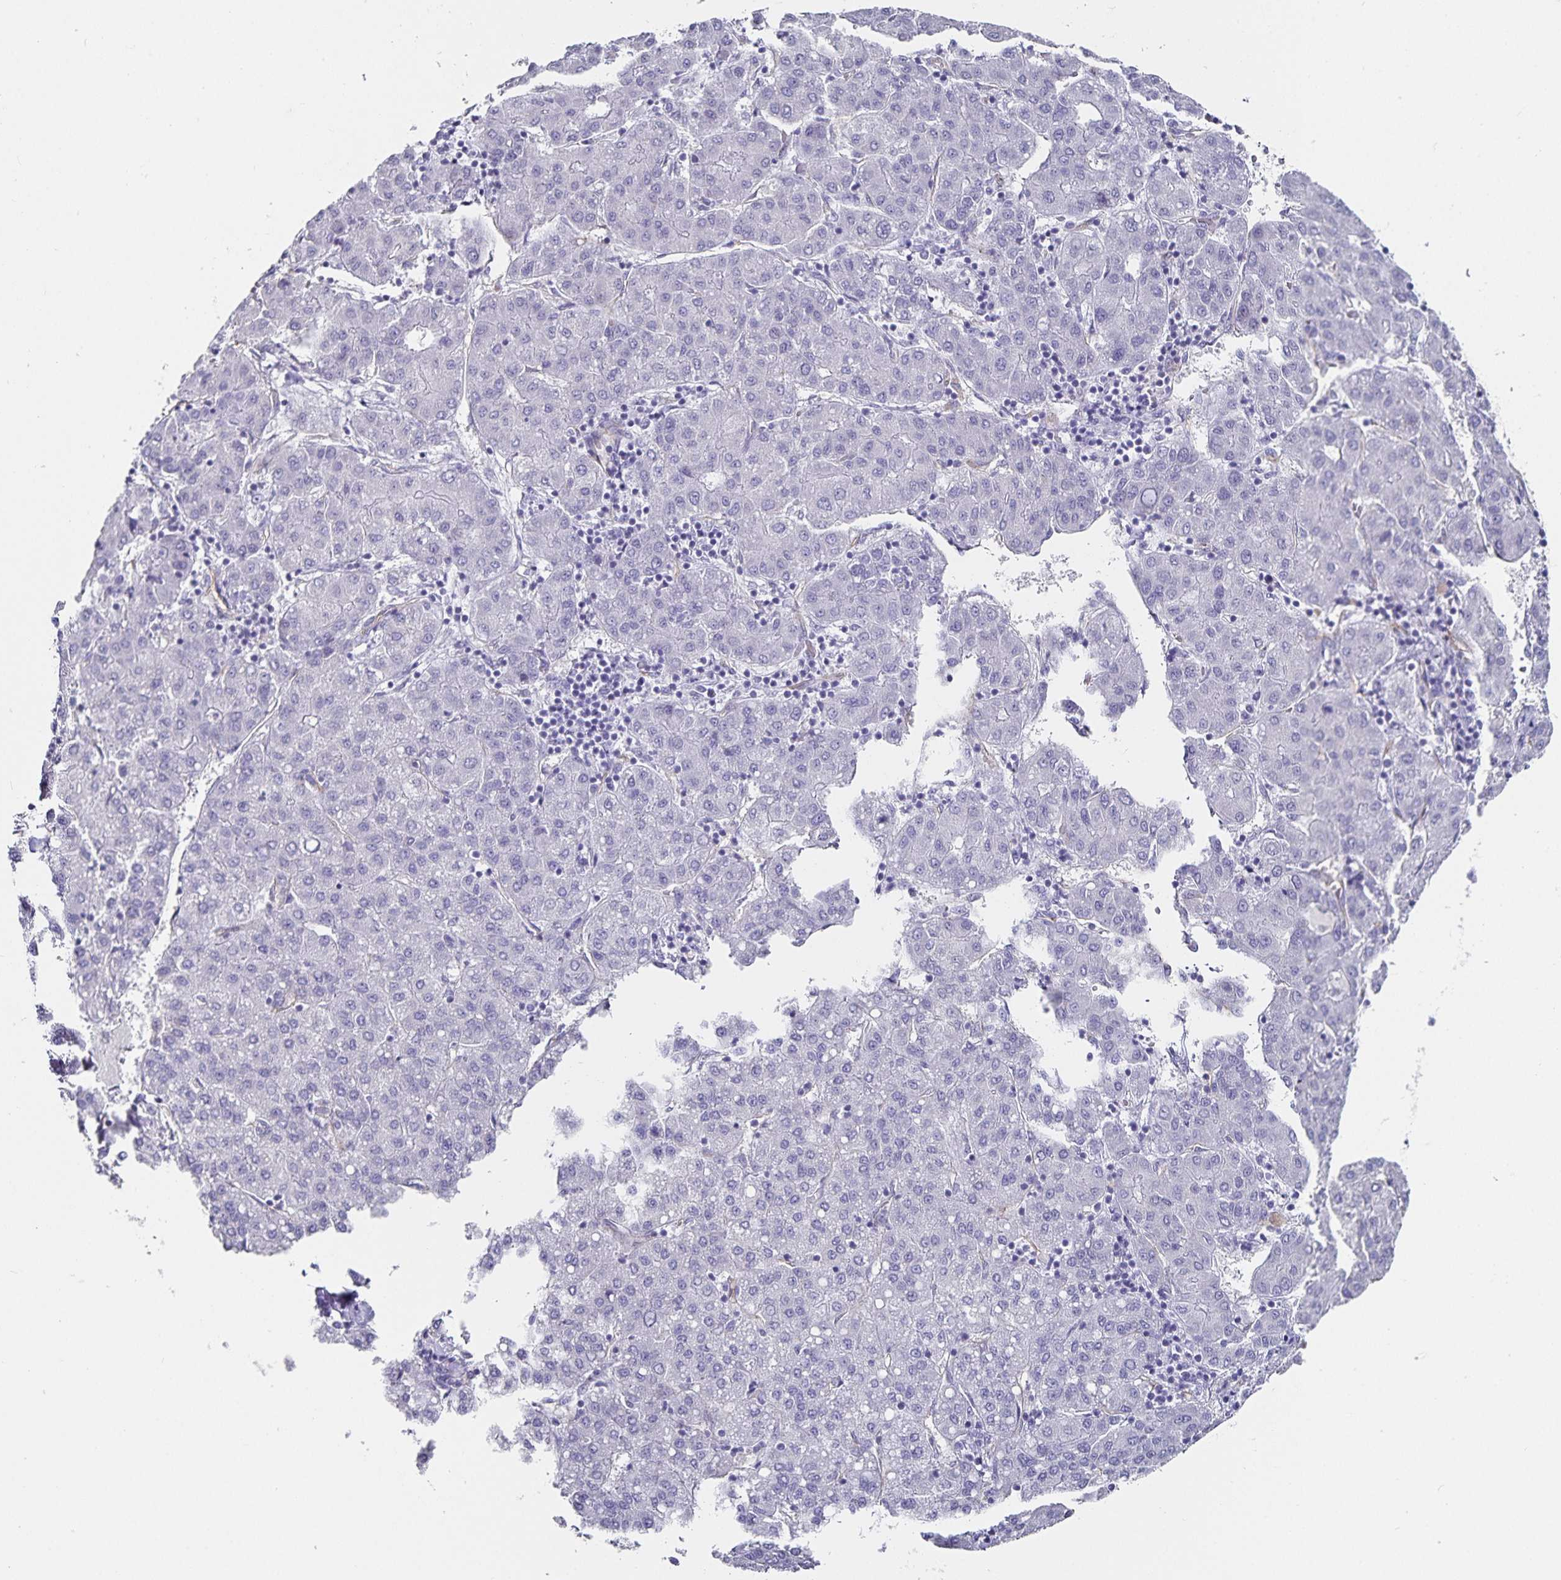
{"staining": {"intensity": "negative", "quantity": "none", "location": "none"}, "tissue": "liver cancer", "cell_type": "Tumor cells", "image_type": "cancer", "snomed": [{"axis": "morphology", "description": "Carcinoma, Hepatocellular, NOS"}, {"axis": "topography", "description": "Liver"}], "caption": "An image of hepatocellular carcinoma (liver) stained for a protein shows no brown staining in tumor cells.", "gene": "PODXL", "patient": {"sex": "male", "age": 65}}